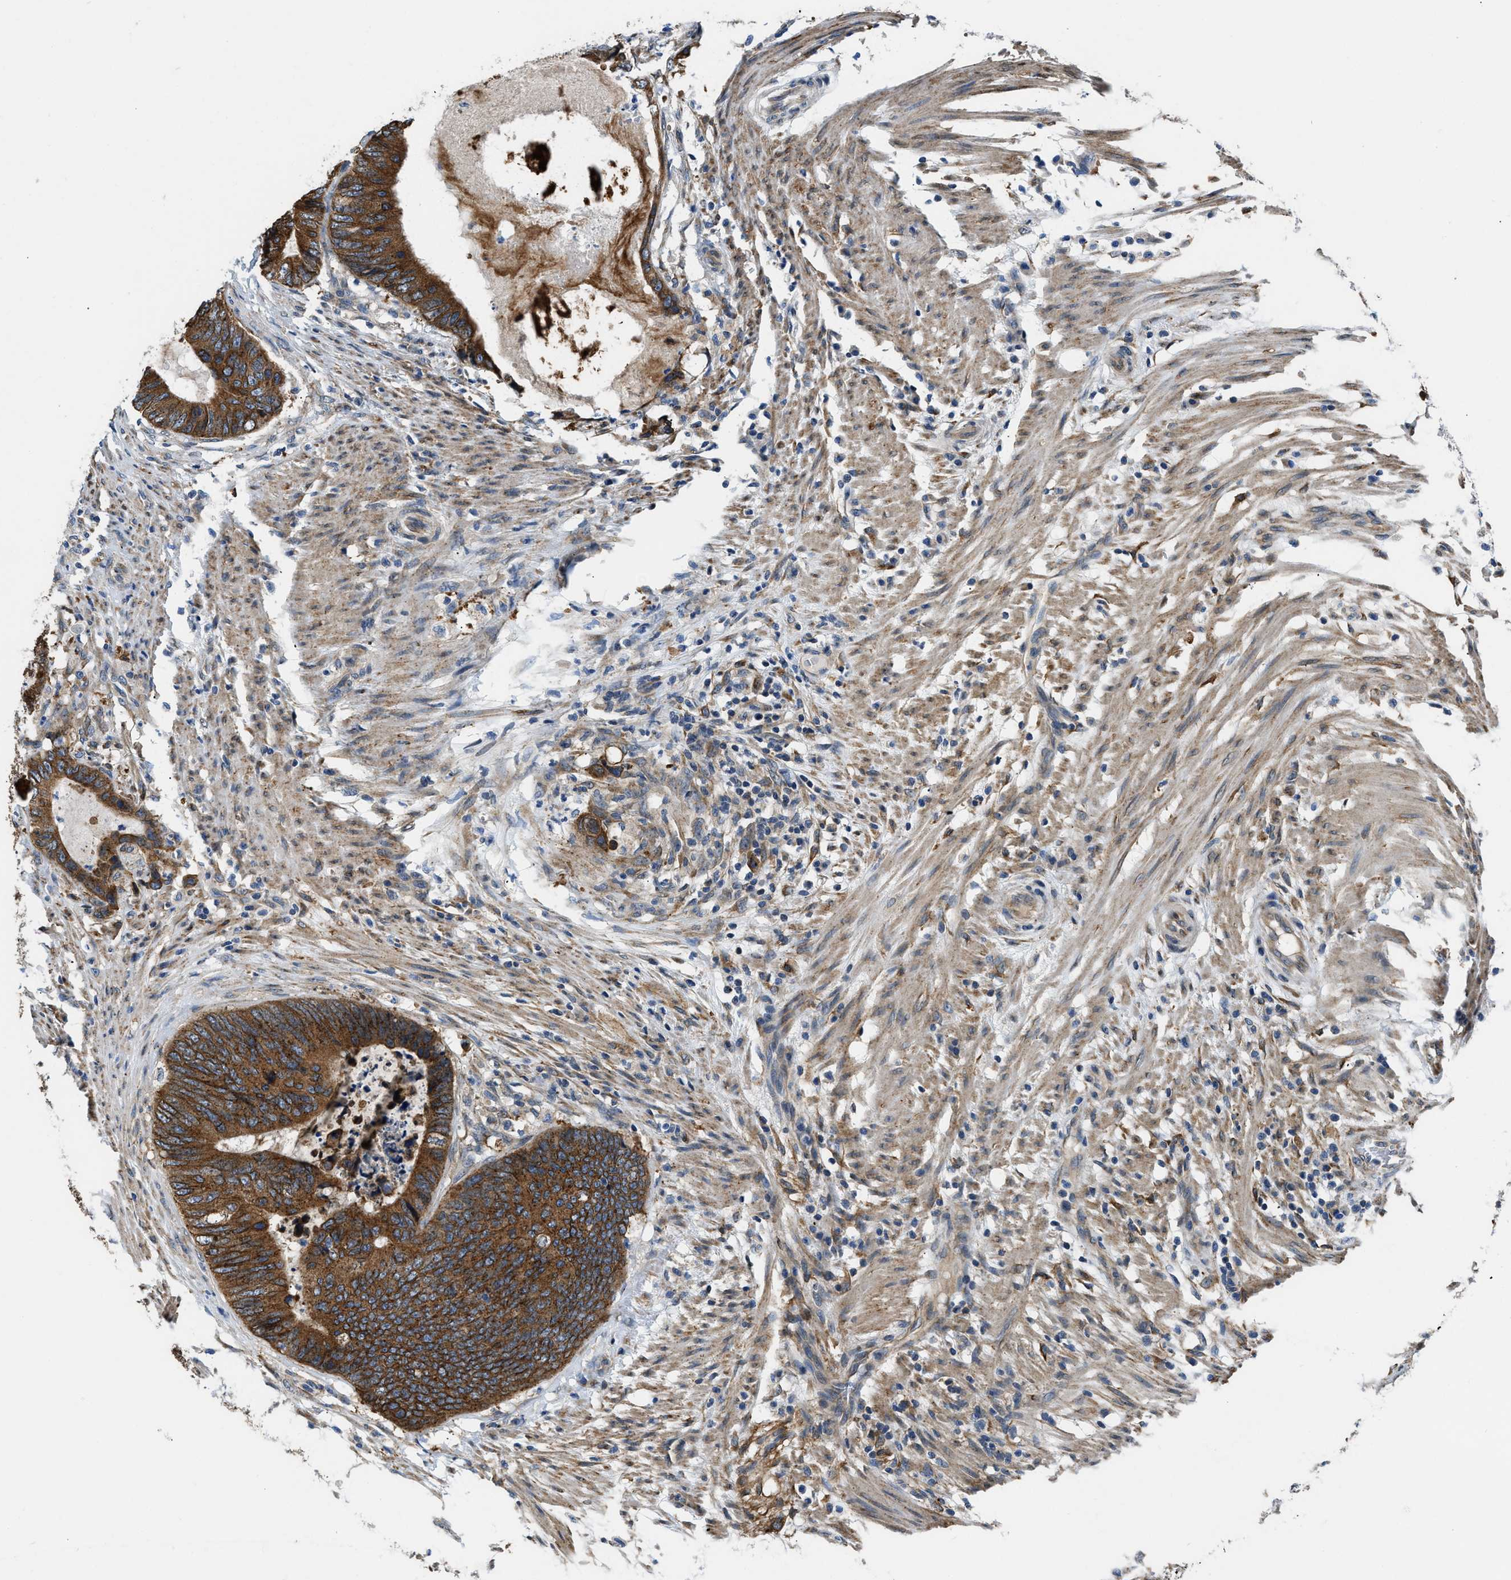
{"staining": {"intensity": "strong", "quantity": ">75%", "location": "cytoplasmic/membranous"}, "tissue": "colorectal cancer", "cell_type": "Tumor cells", "image_type": "cancer", "snomed": [{"axis": "morphology", "description": "Adenocarcinoma, NOS"}, {"axis": "topography", "description": "Colon"}], "caption": "IHC of human colorectal adenocarcinoma displays high levels of strong cytoplasmic/membranous staining in approximately >75% of tumor cells.", "gene": "ARL6IP5", "patient": {"sex": "male", "age": 56}}